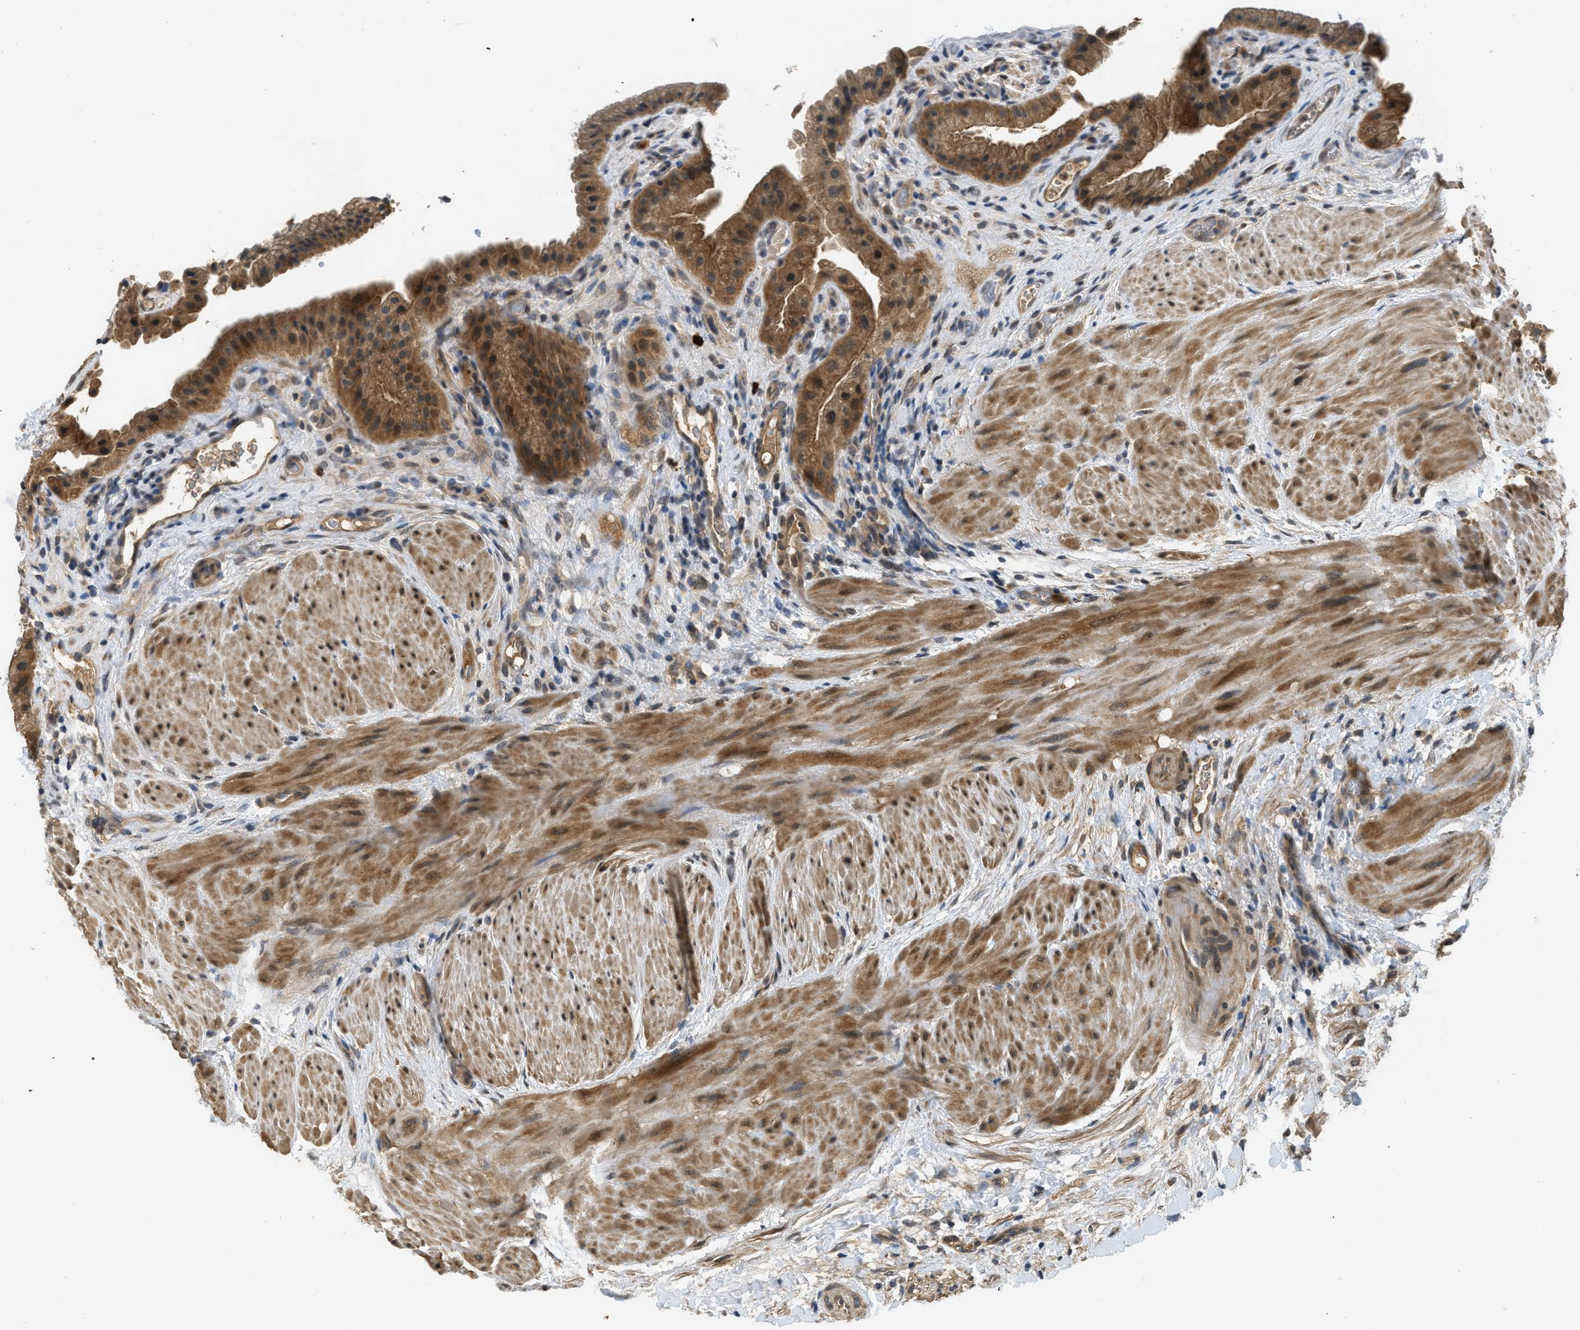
{"staining": {"intensity": "strong", "quantity": ">75%", "location": "cytoplasmic/membranous"}, "tissue": "gallbladder", "cell_type": "Glandular cells", "image_type": "normal", "snomed": [{"axis": "morphology", "description": "Normal tissue, NOS"}, {"axis": "topography", "description": "Gallbladder"}], "caption": "Immunohistochemistry (IHC) image of benign gallbladder: gallbladder stained using immunohistochemistry shows high levels of strong protein expression localized specifically in the cytoplasmic/membranous of glandular cells, appearing as a cytoplasmic/membranous brown color.", "gene": "ADCY8", "patient": {"sex": "male", "age": 49}}